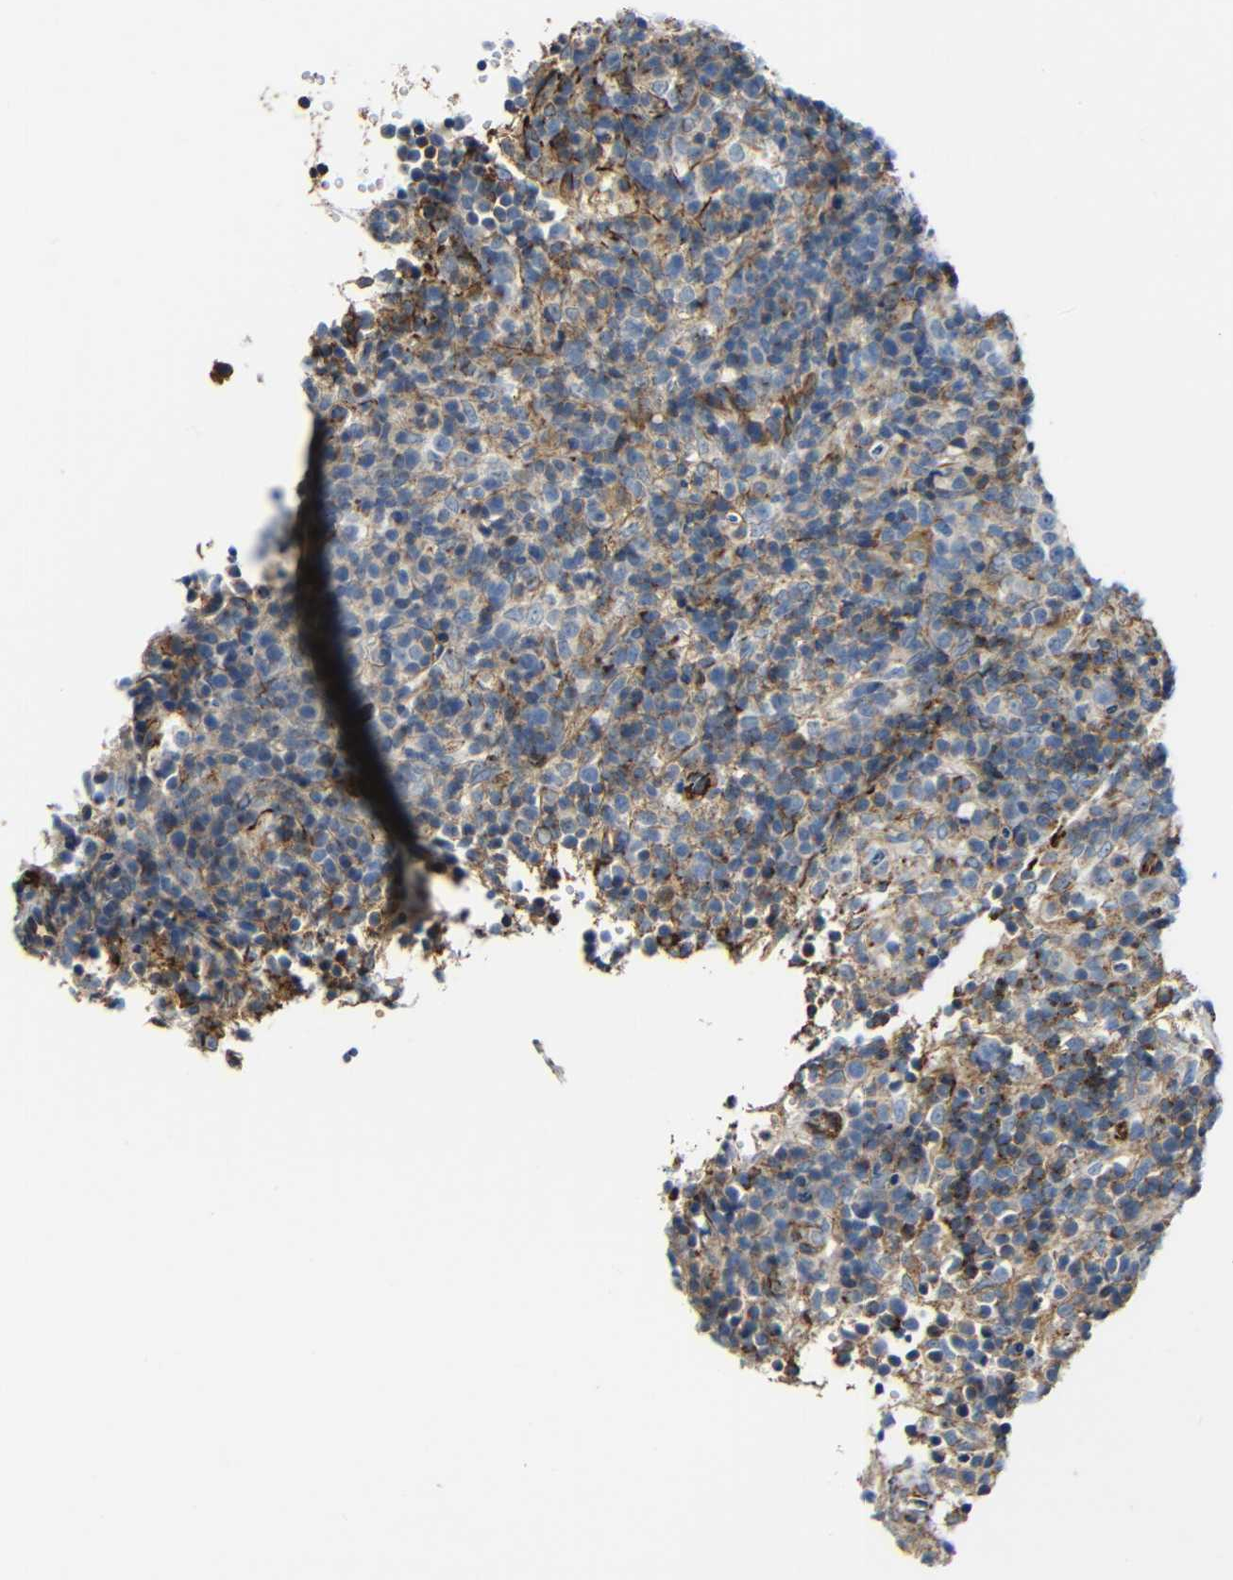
{"staining": {"intensity": "moderate", "quantity": "25%-75%", "location": "cytoplasmic/membranous"}, "tissue": "lymphoma", "cell_type": "Tumor cells", "image_type": "cancer", "snomed": [{"axis": "morphology", "description": "Malignant lymphoma, non-Hodgkin's type, High grade"}, {"axis": "topography", "description": "Lymph node"}], "caption": "Immunohistochemistry (DAB) staining of malignant lymphoma, non-Hodgkin's type (high-grade) reveals moderate cytoplasmic/membranous protein staining in about 25%-75% of tumor cells.", "gene": "IGSF10", "patient": {"sex": "female", "age": 76}}